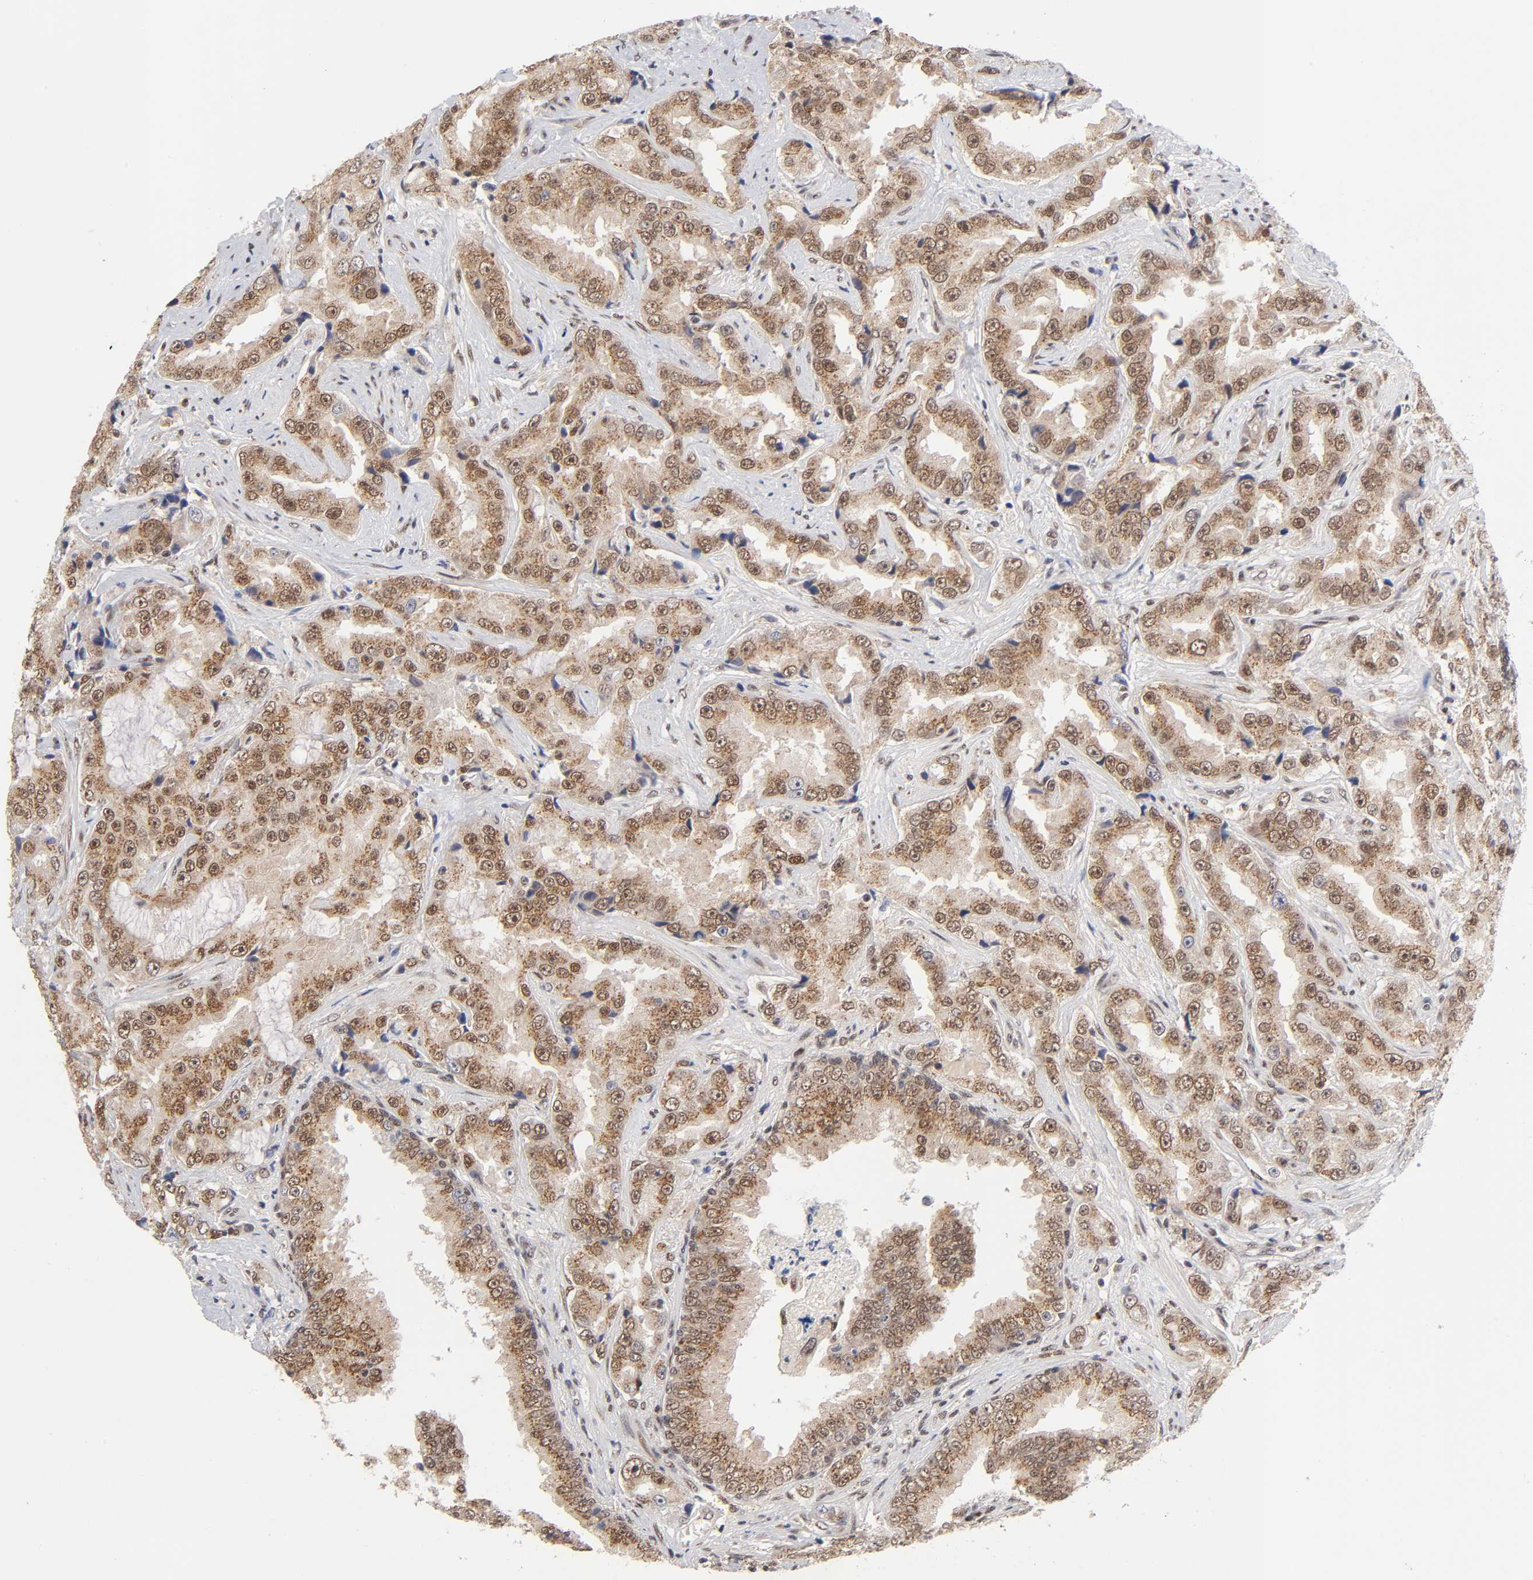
{"staining": {"intensity": "moderate", "quantity": ">75%", "location": "cytoplasmic/membranous,nuclear"}, "tissue": "prostate cancer", "cell_type": "Tumor cells", "image_type": "cancer", "snomed": [{"axis": "morphology", "description": "Adenocarcinoma, High grade"}, {"axis": "topography", "description": "Prostate"}], "caption": "IHC image of neoplastic tissue: human prostate cancer stained using immunohistochemistry (IHC) shows medium levels of moderate protein expression localized specifically in the cytoplasmic/membranous and nuclear of tumor cells, appearing as a cytoplasmic/membranous and nuclear brown color.", "gene": "EP300", "patient": {"sex": "male", "age": 73}}